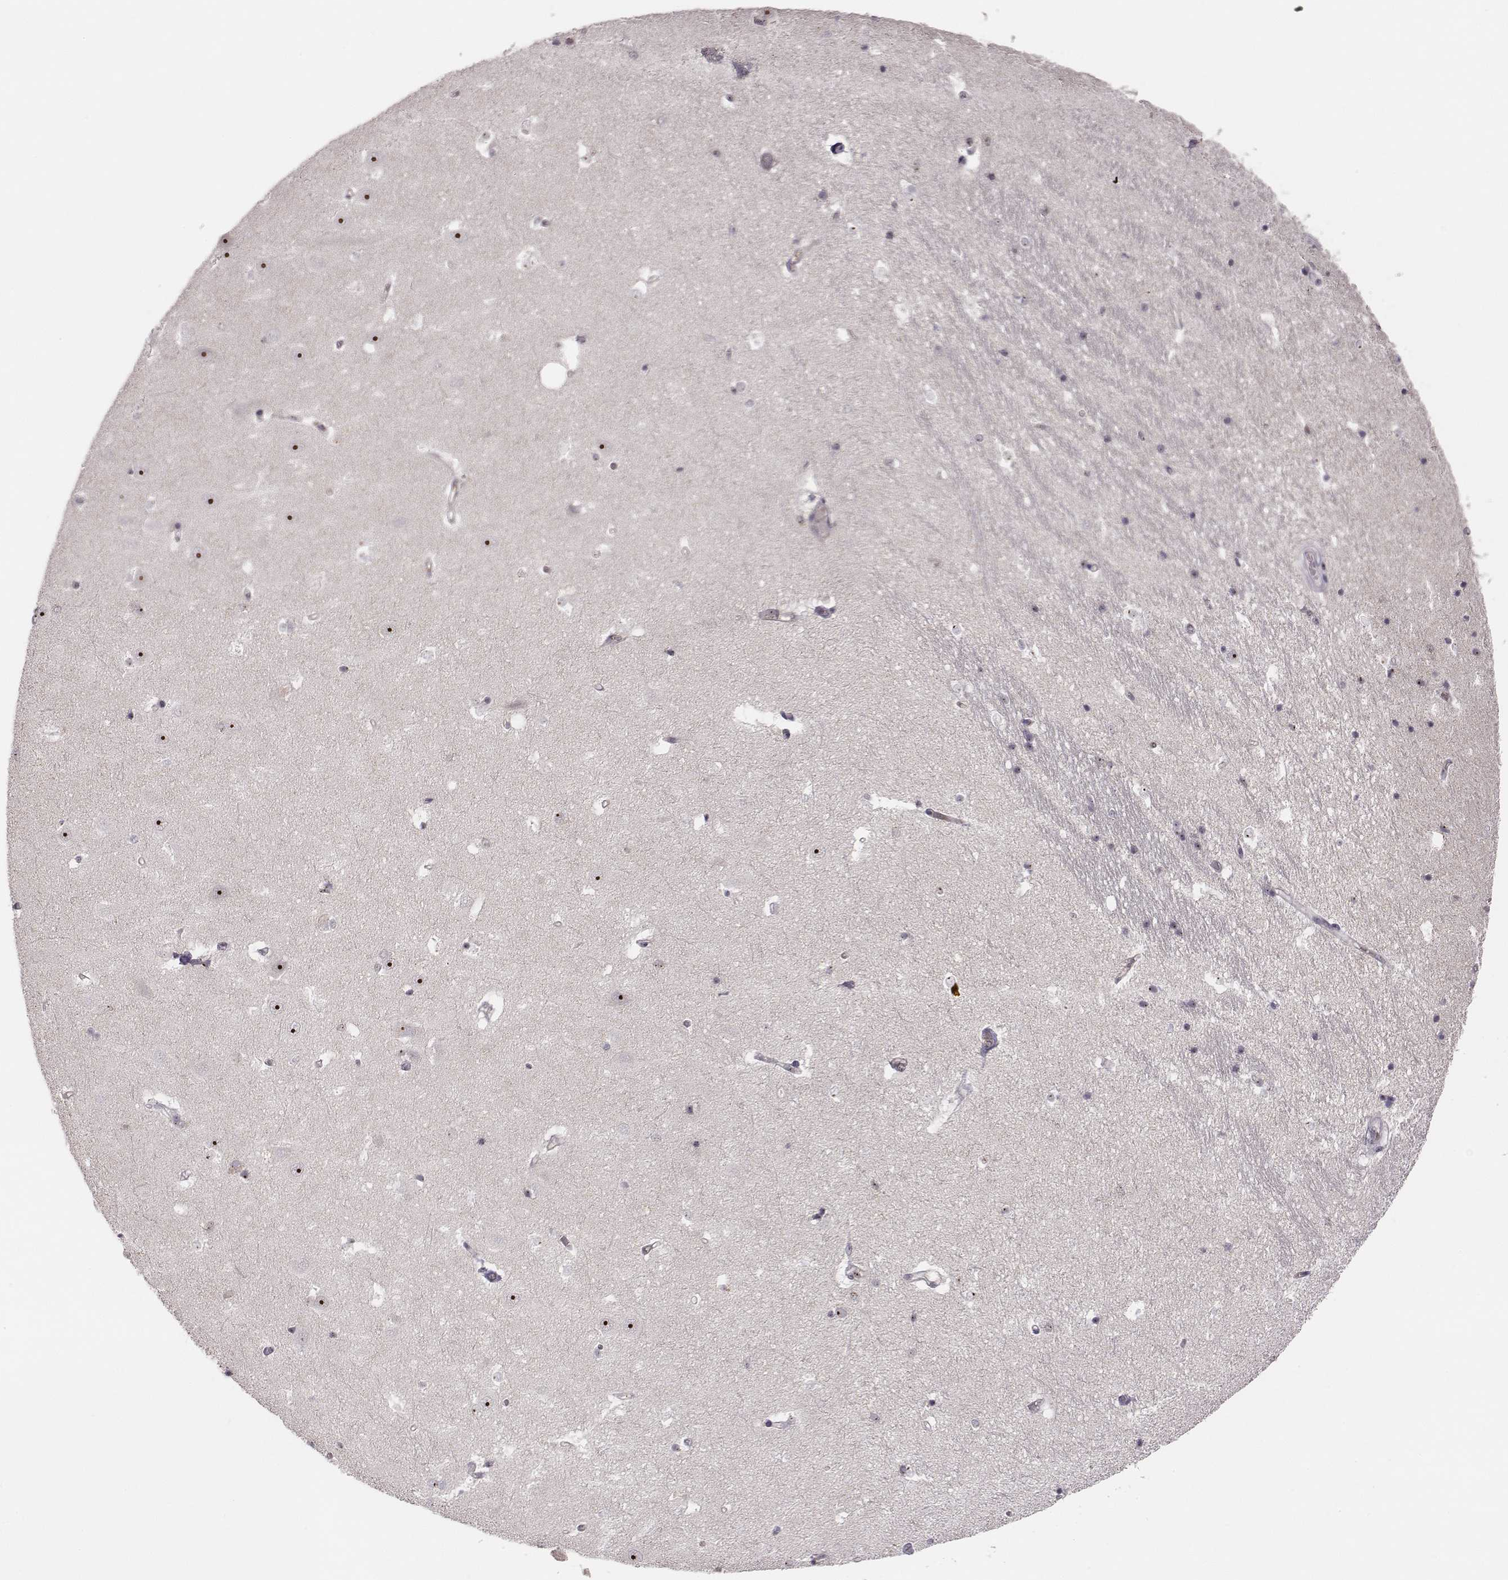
{"staining": {"intensity": "negative", "quantity": "none", "location": "none"}, "tissue": "hippocampus", "cell_type": "Glial cells", "image_type": "normal", "snomed": [{"axis": "morphology", "description": "Normal tissue, NOS"}, {"axis": "topography", "description": "Hippocampus"}], "caption": "There is no significant expression in glial cells of hippocampus. (Brightfield microscopy of DAB (3,3'-diaminobenzidine) immunohistochemistry at high magnification).", "gene": "NIFK", "patient": {"sex": "male", "age": 44}}